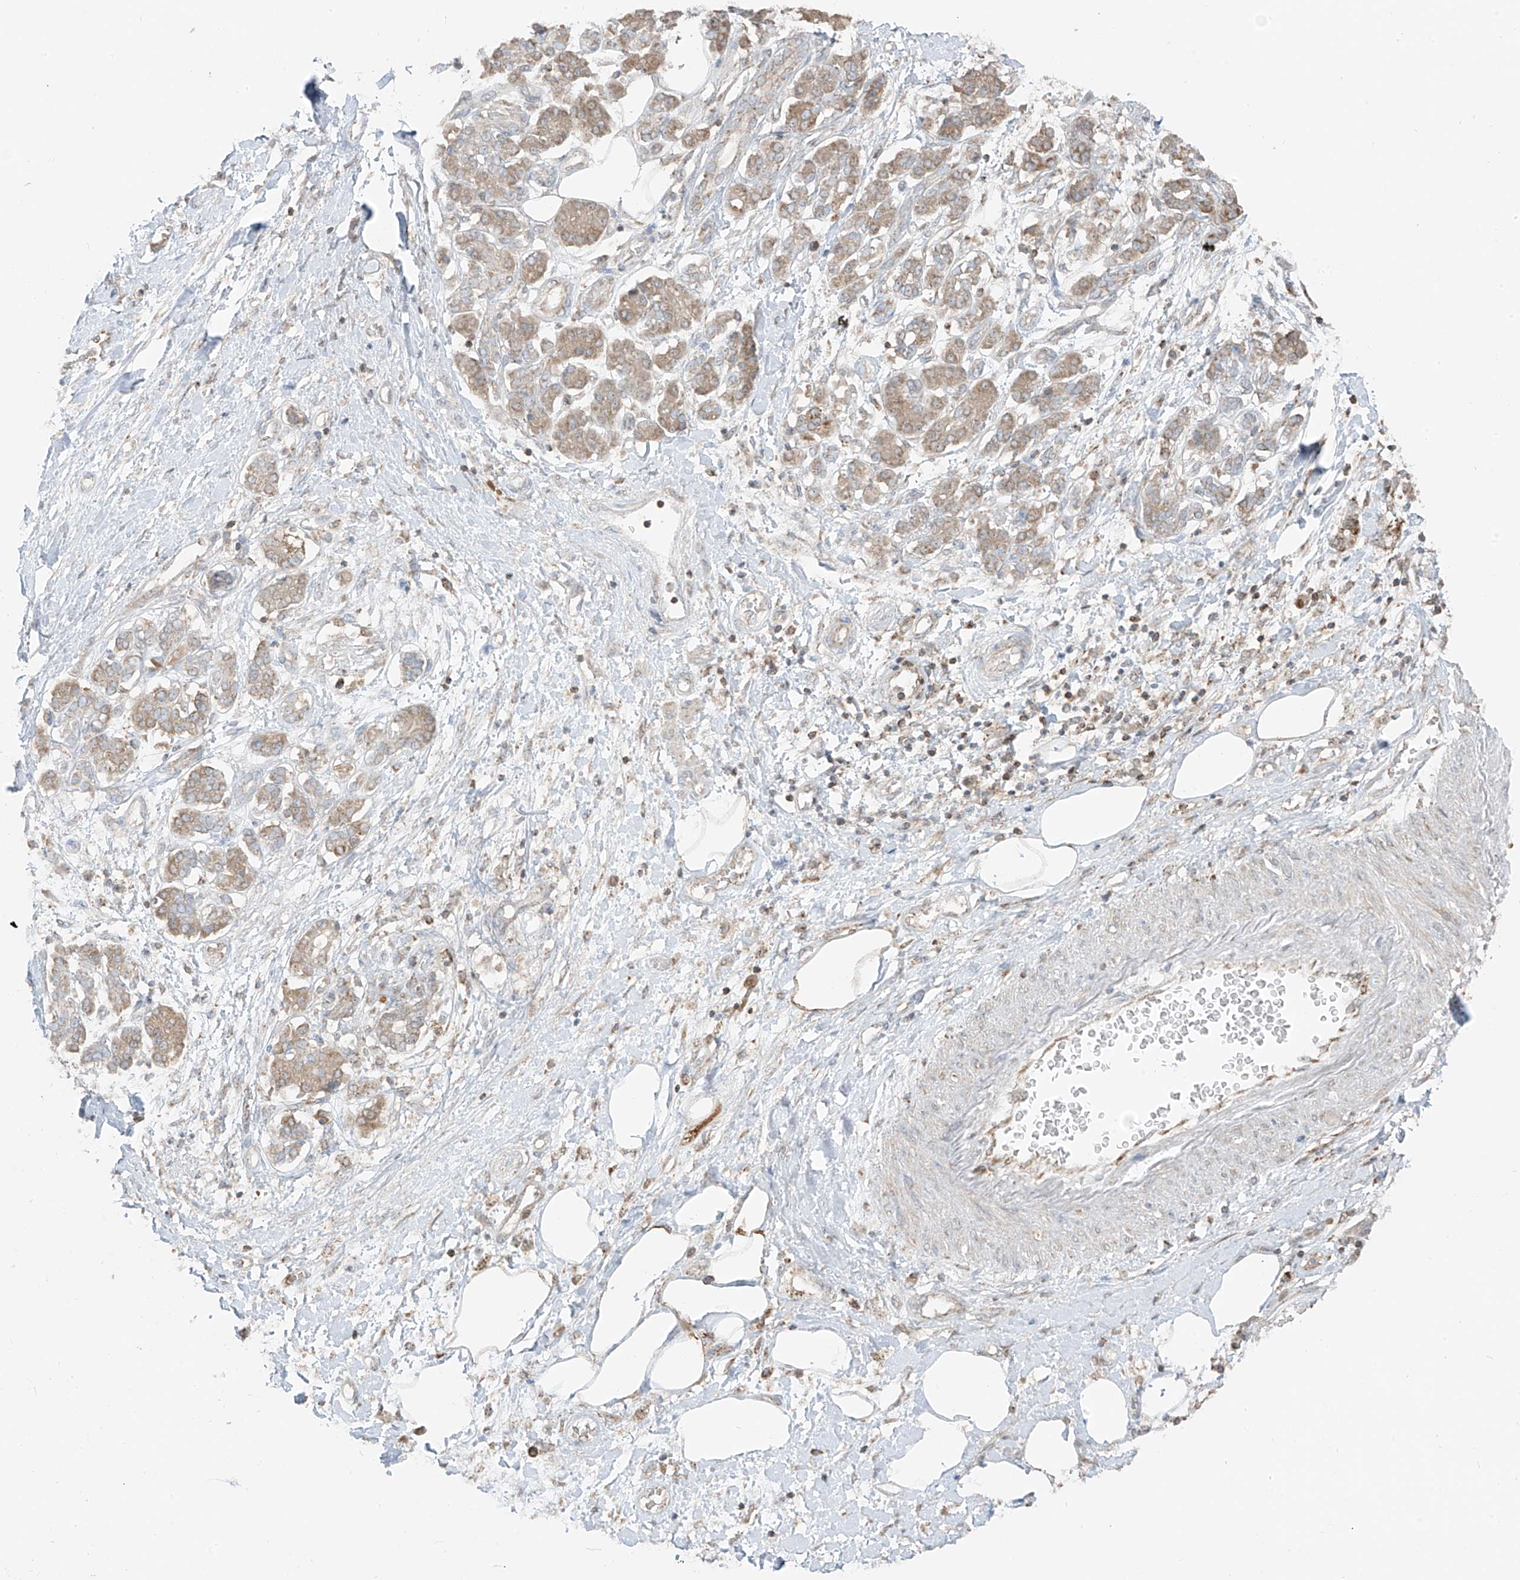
{"staining": {"intensity": "moderate", "quantity": ">75%", "location": "cytoplasmic/membranous"}, "tissue": "pancreatic cancer", "cell_type": "Tumor cells", "image_type": "cancer", "snomed": [{"axis": "morphology", "description": "Adenocarcinoma, NOS"}, {"axis": "topography", "description": "Pancreas"}], "caption": "Immunohistochemical staining of adenocarcinoma (pancreatic) reveals moderate cytoplasmic/membranous protein expression in about >75% of tumor cells.", "gene": "ETHE1", "patient": {"sex": "female", "age": 73}}